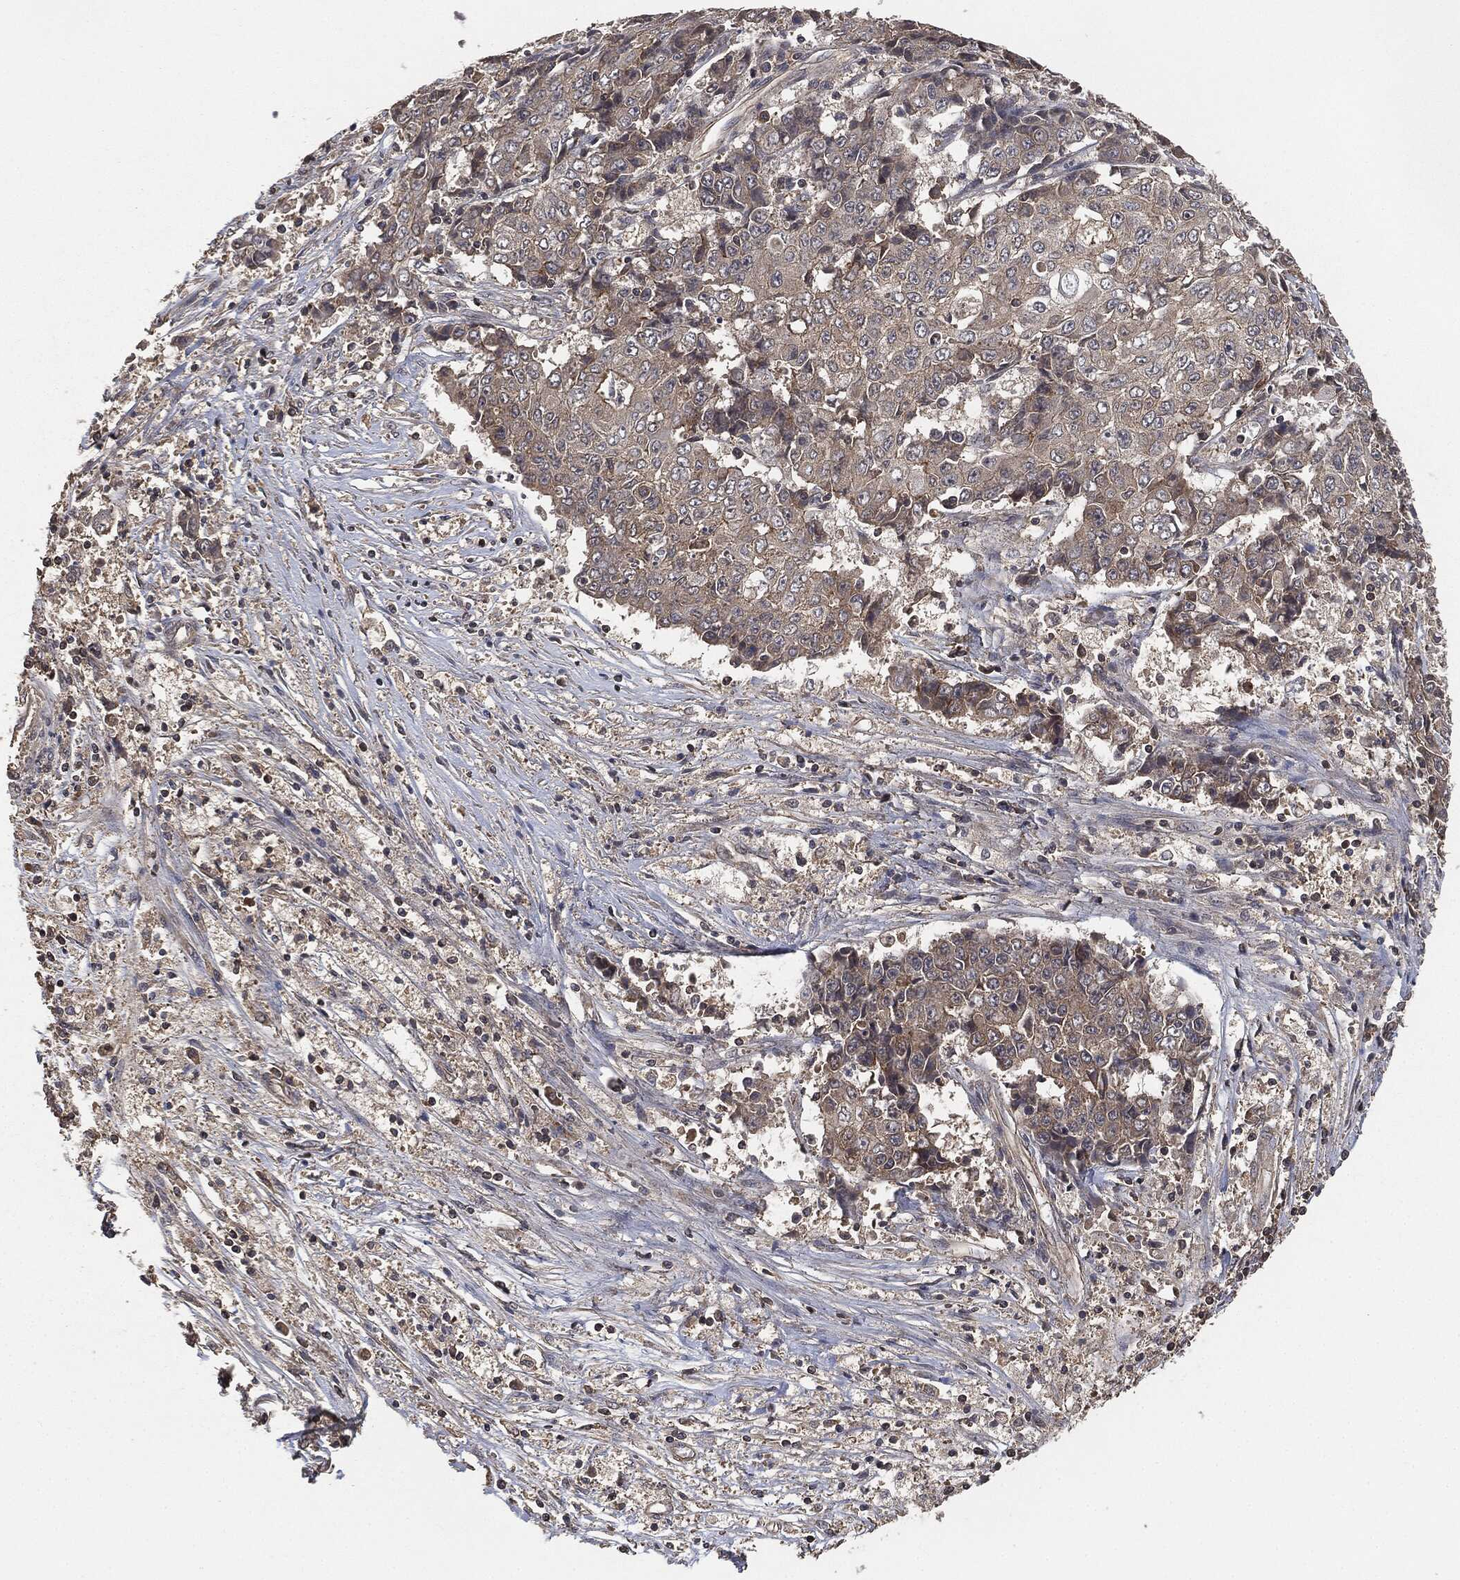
{"staining": {"intensity": "negative", "quantity": "none", "location": "none"}, "tissue": "ovarian cancer", "cell_type": "Tumor cells", "image_type": "cancer", "snomed": [{"axis": "morphology", "description": "Carcinoma, endometroid"}, {"axis": "topography", "description": "Ovary"}], "caption": "Endometroid carcinoma (ovarian) was stained to show a protein in brown. There is no significant positivity in tumor cells.", "gene": "ERBIN", "patient": {"sex": "female", "age": 42}}